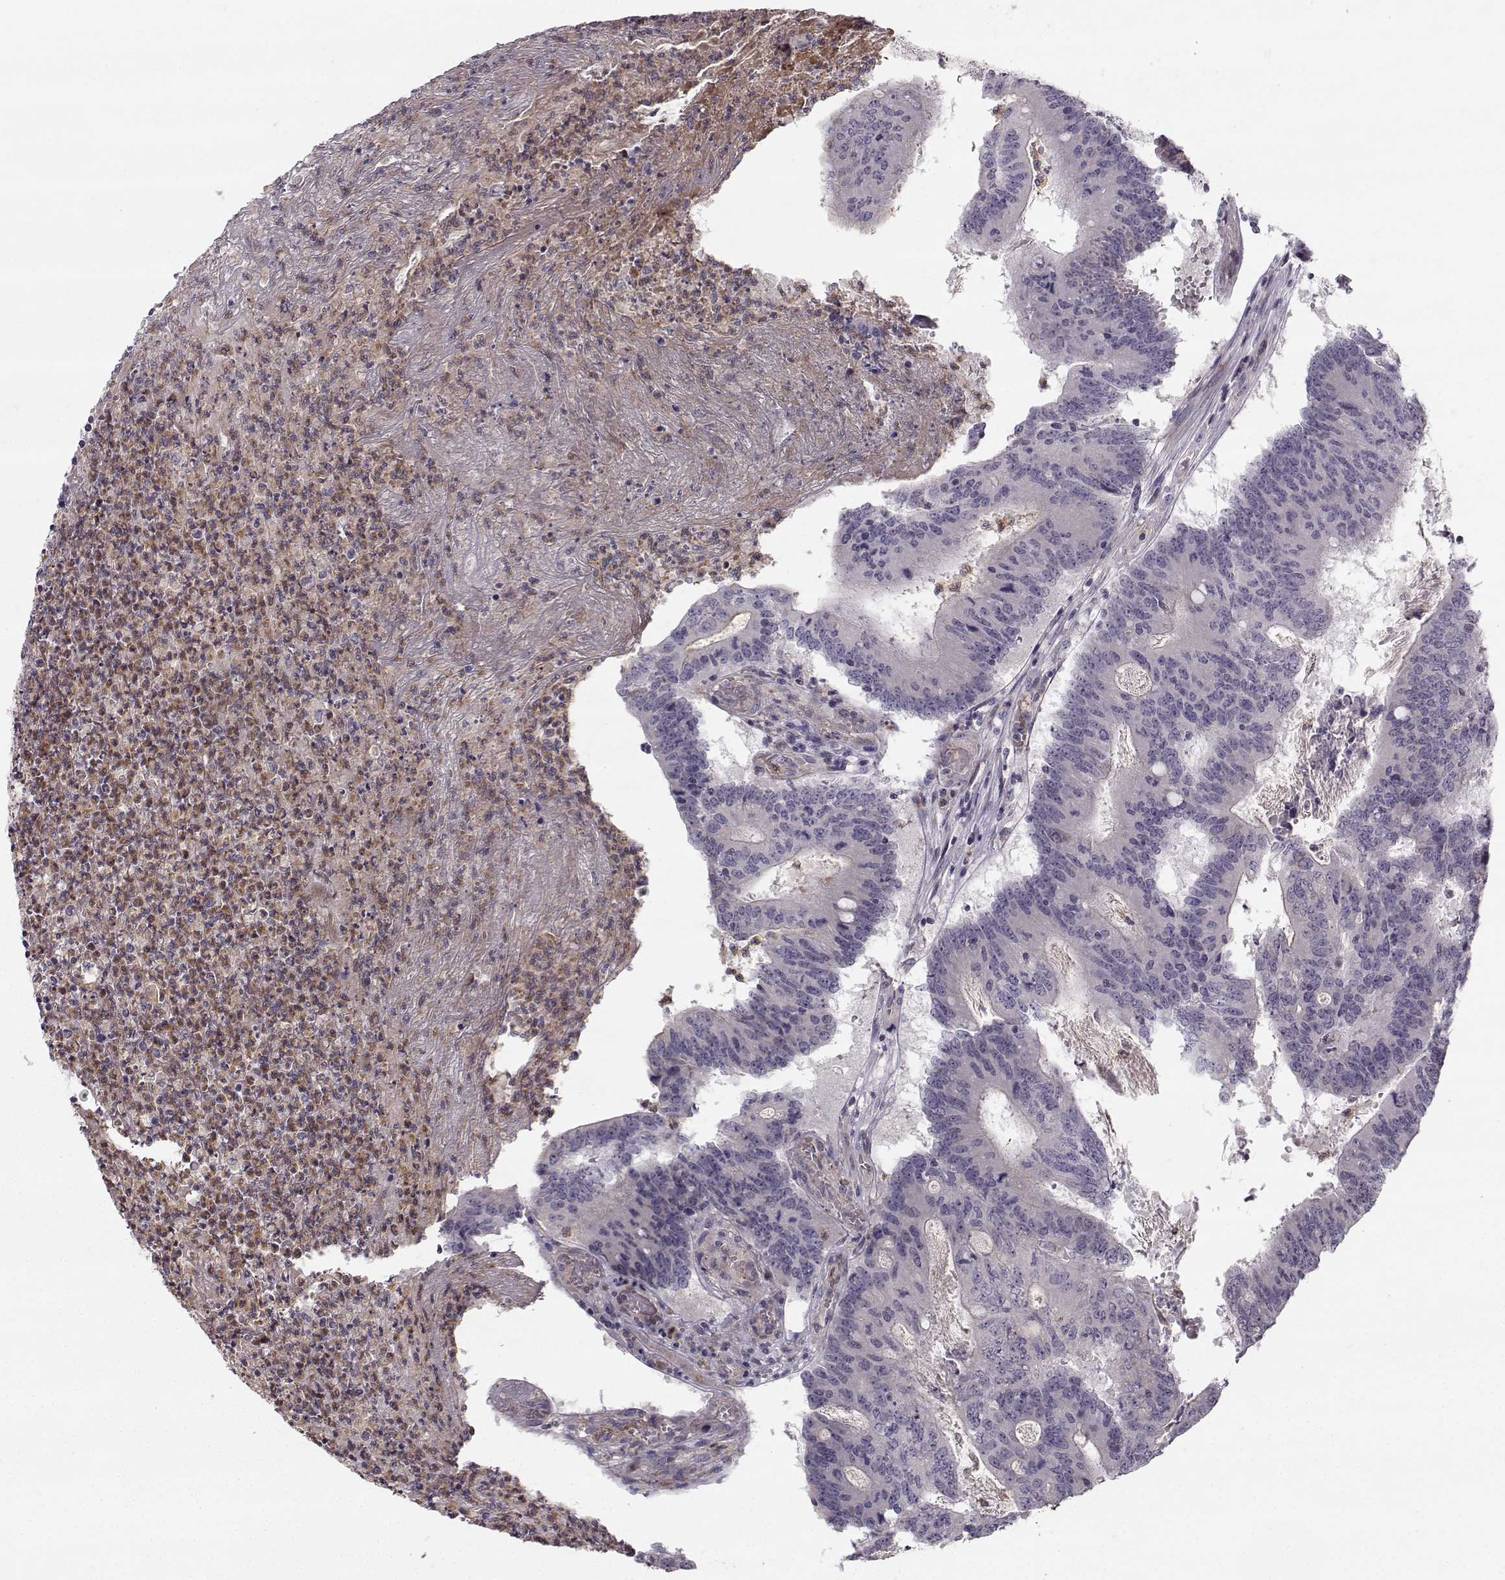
{"staining": {"intensity": "negative", "quantity": "none", "location": "none"}, "tissue": "colorectal cancer", "cell_type": "Tumor cells", "image_type": "cancer", "snomed": [{"axis": "morphology", "description": "Adenocarcinoma, NOS"}, {"axis": "topography", "description": "Colon"}], "caption": "Image shows no protein positivity in tumor cells of colorectal cancer tissue.", "gene": "OPRD1", "patient": {"sex": "female", "age": 70}}